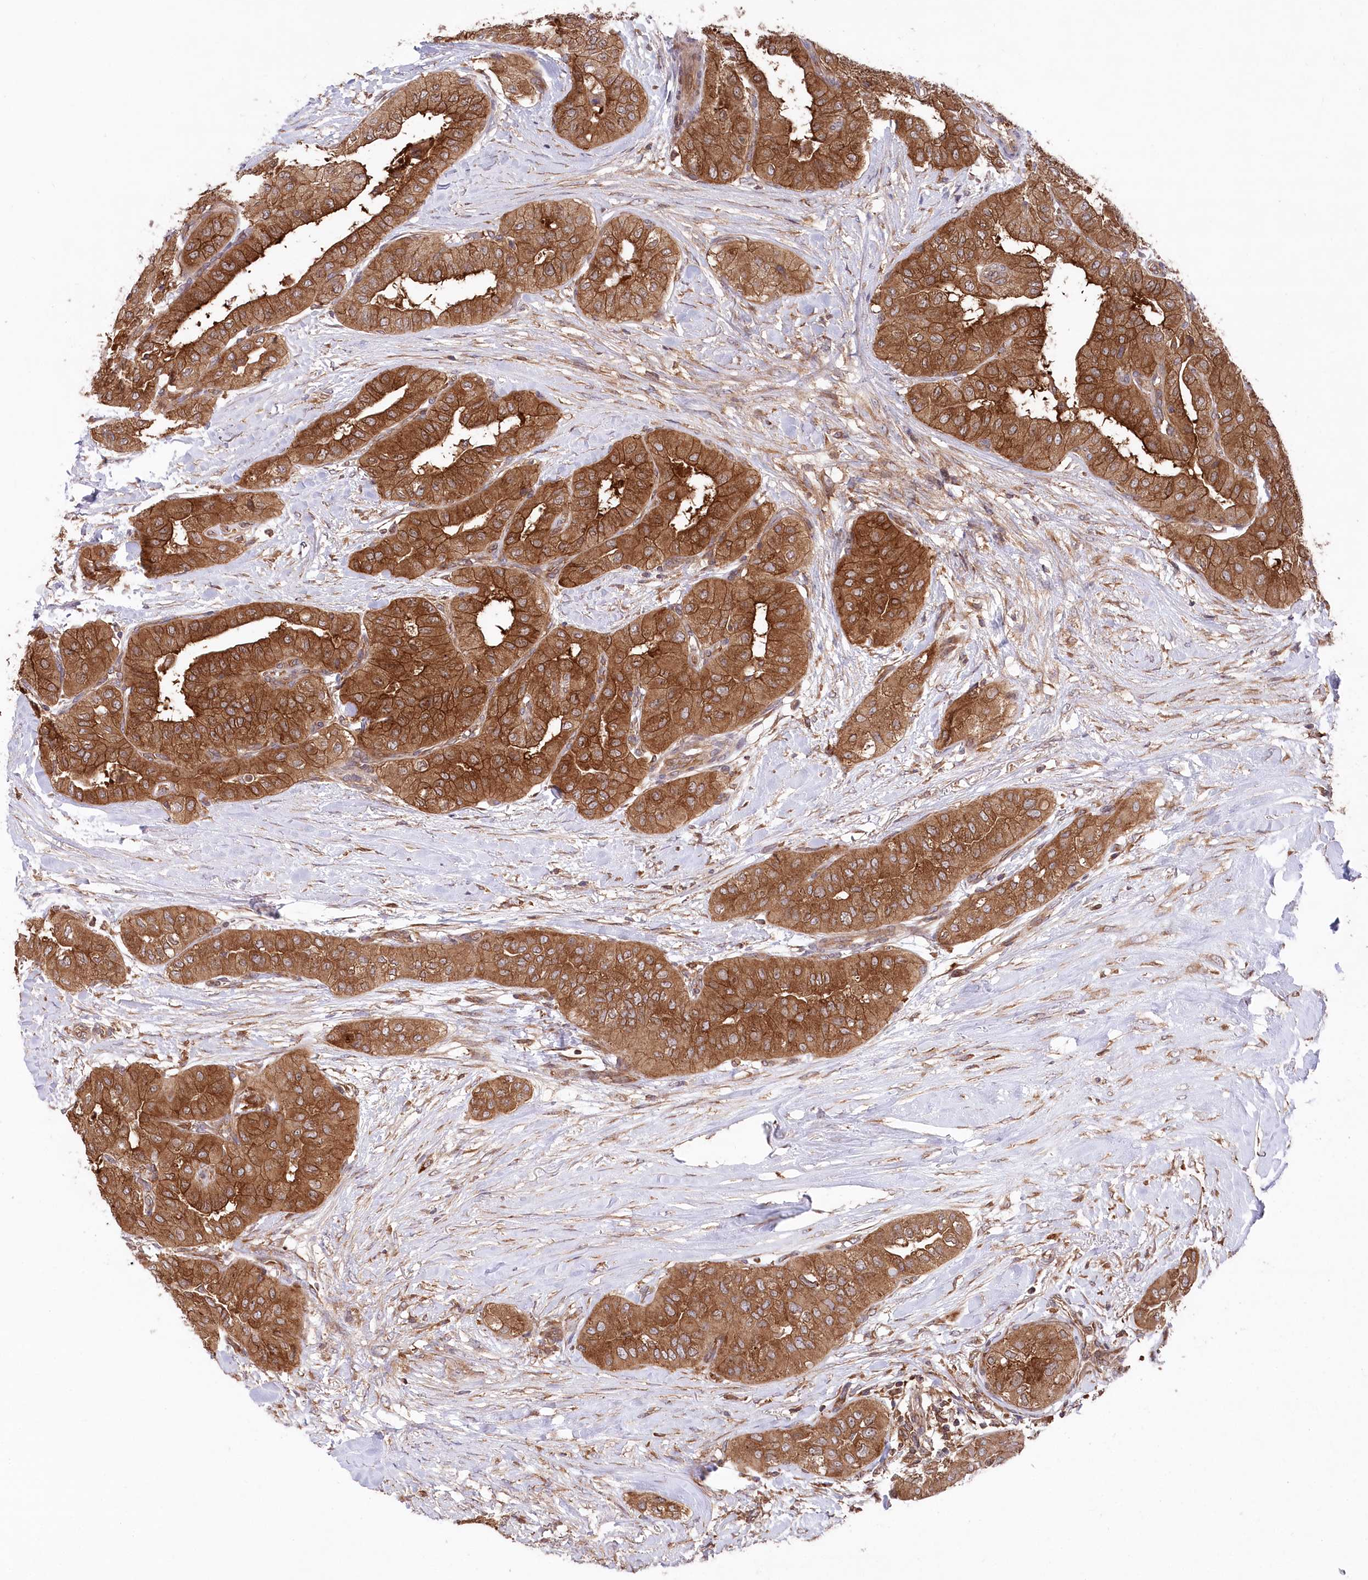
{"staining": {"intensity": "moderate", "quantity": ">75%", "location": "cytoplasmic/membranous"}, "tissue": "thyroid cancer", "cell_type": "Tumor cells", "image_type": "cancer", "snomed": [{"axis": "morphology", "description": "Papillary adenocarcinoma, NOS"}, {"axis": "topography", "description": "Thyroid gland"}], "caption": "Protein expression analysis of human thyroid papillary adenocarcinoma reveals moderate cytoplasmic/membranous staining in about >75% of tumor cells.", "gene": "PPP1R21", "patient": {"sex": "female", "age": 59}}